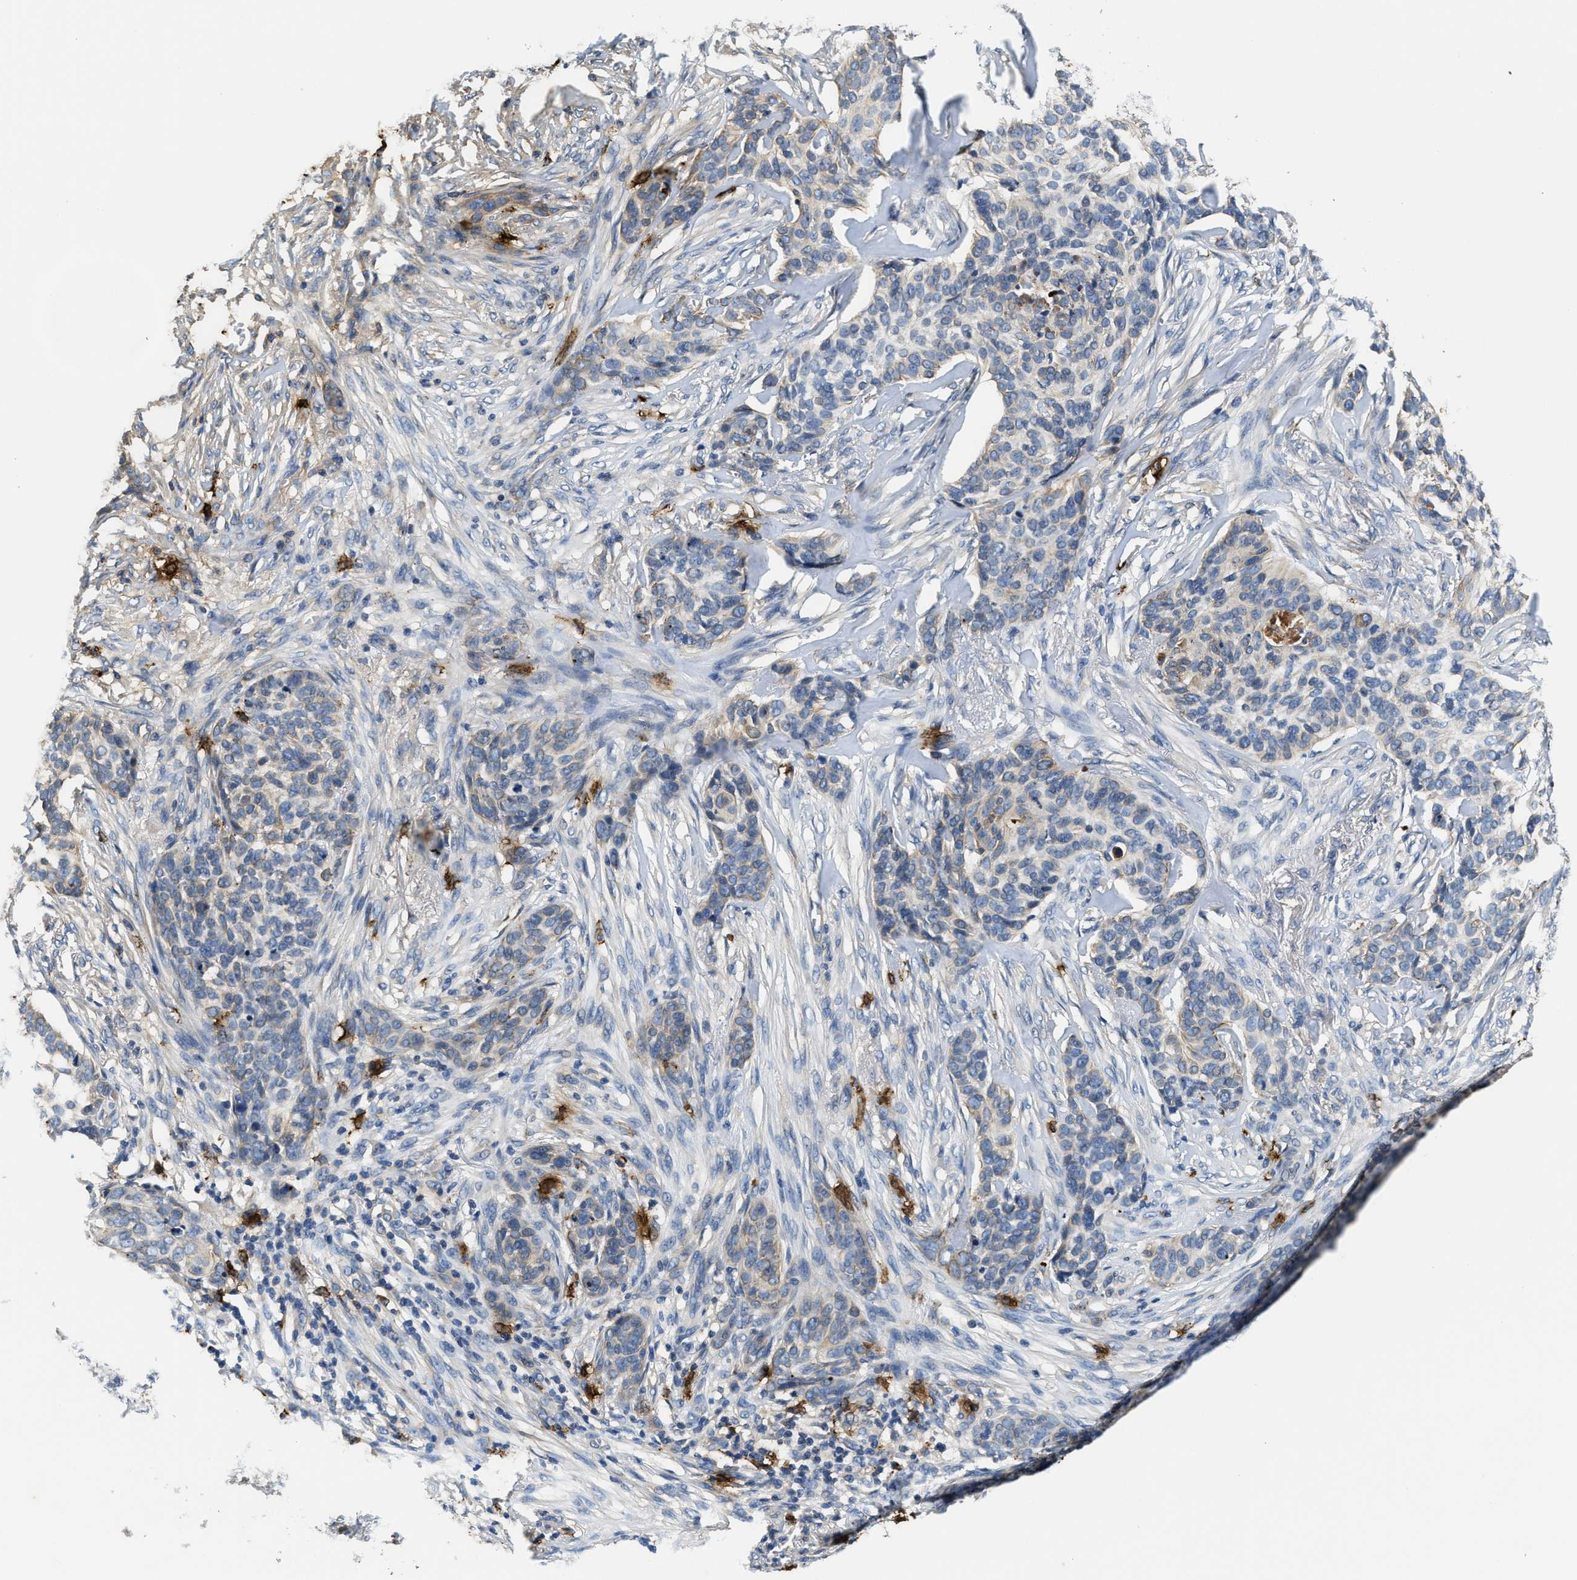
{"staining": {"intensity": "weak", "quantity": "<25%", "location": "cytoplasmic/membranous"}, "tissue": "skin cancer", "cell_type": "Tumor cells", "image_type": "cancer", "snomed": [{"axis": "morphology", "description": "Basal cell carcinoma"}, {"axis": "topography", "description": "Skin"}], "caption": "There is no significant expression in tumor cells of basal cell carcinoma (skin).", "gene": "TRAF6", "patient": {"sex": "male", "age": 85}}